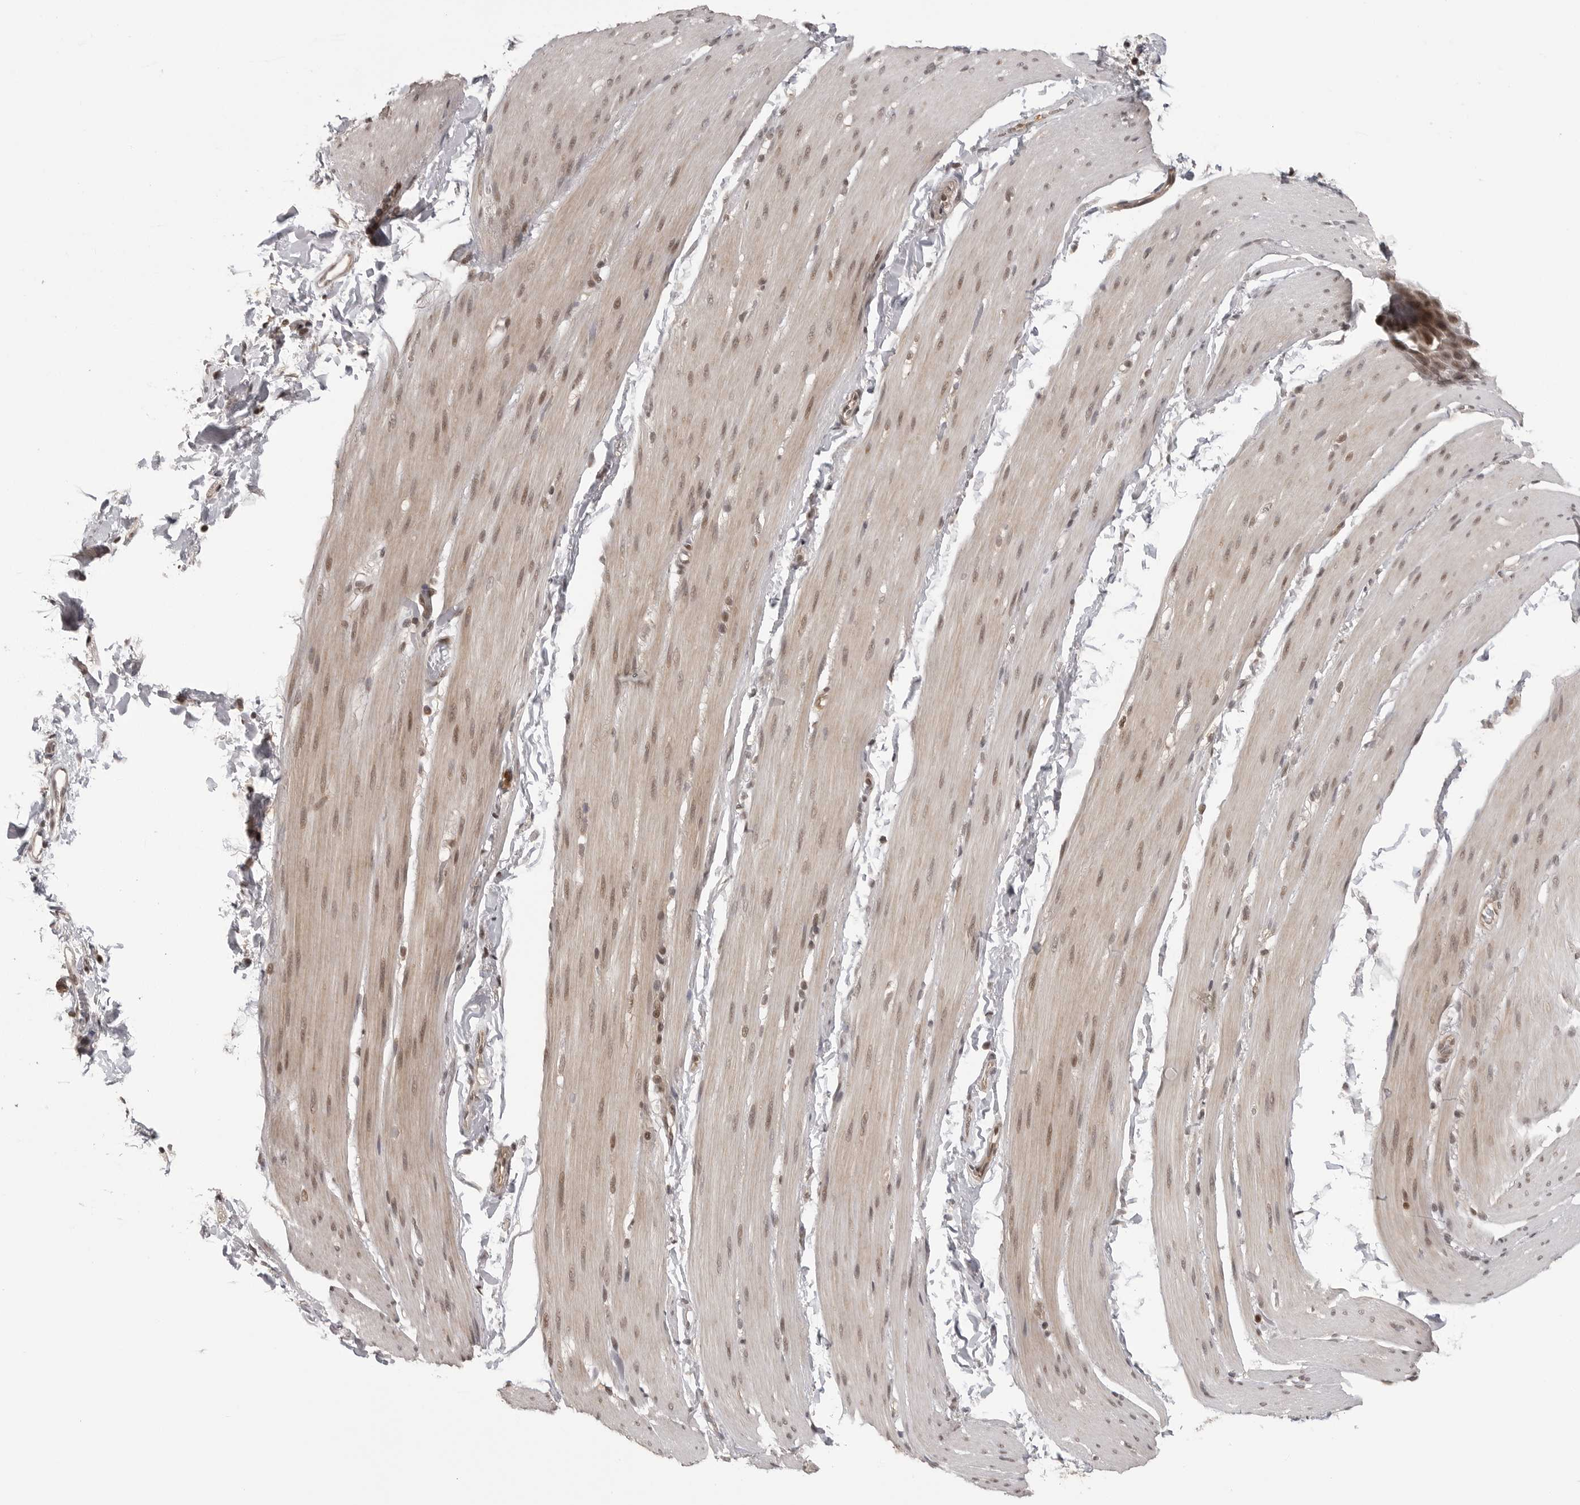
{"staining": {"intensity": "moderate", "quantity": "25%-75%", "location": "cytoplasmic/membranous,nuclear"}, "tissue": "smooth muscle", "cell_type": "Smooth muscle cells", "image_type": "normal", "snomed": [{"axis": "morphology", "description": "Normal tissue, NOS"}, {"axis": "topography", "description": "Smooth muscle"}, {"axis": "topography", "description": "Small intestine"}], "caption": "Immunohistochemistry (DAB) staining of unremarkable smooth muscle exhibits moderate cytoplasmic/membranous,nuclear protein positivity in approximately 25%-75% of smooth muscle cells.", "gene": "PEG3", "patient": {"sex": "female", "age": 84}}